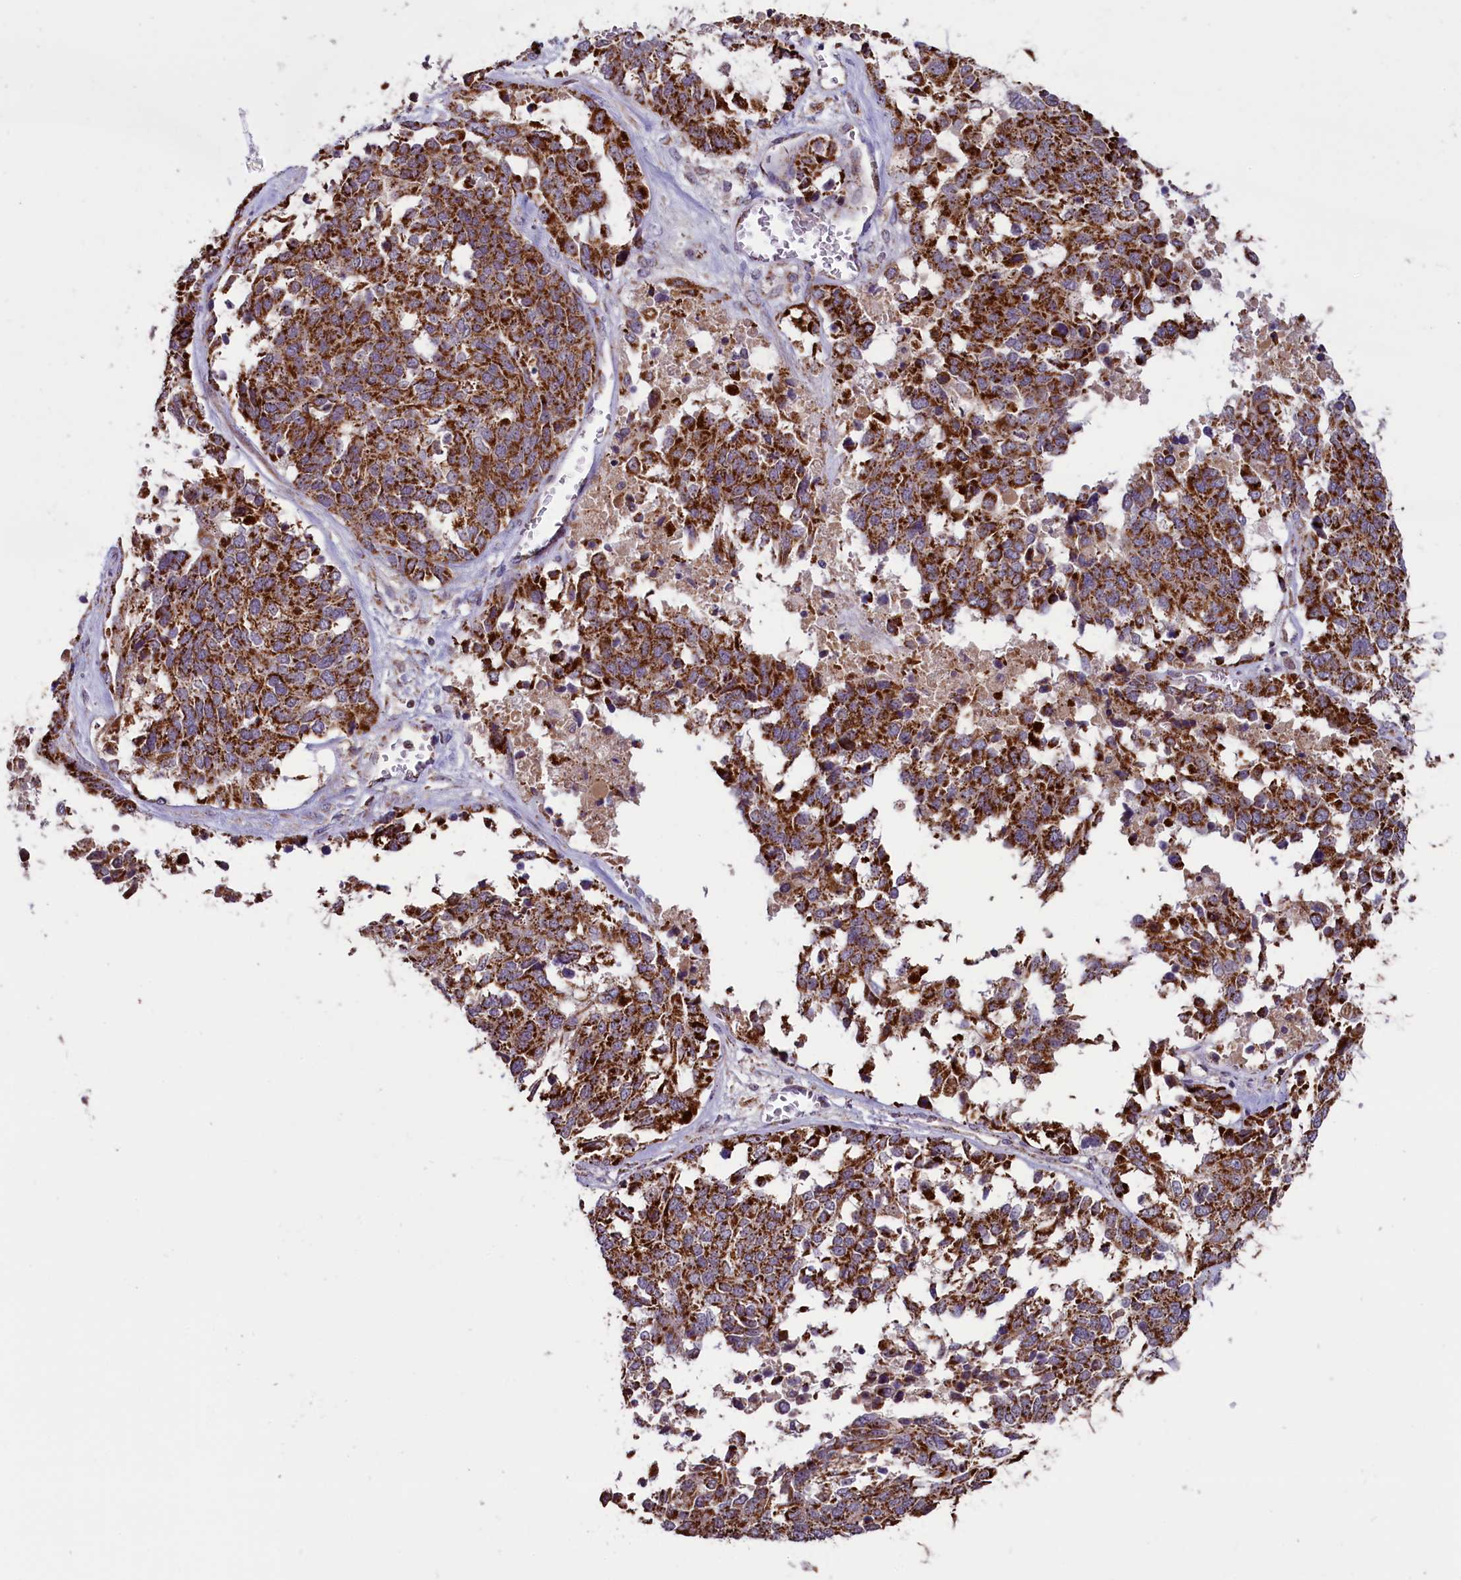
{"staining": {"intensity": "strong", "quantity": ">75%", "location": "cytoplasmic/membranous"}, "tissue": "ovarian cancer", "cell_type": "Tumor cells", "image_type": "cancer", "snomed": [{"axis": "morphology", "description": "Cystadenocarcinoma, serous, NOS"}, {"axis": "topography", "description": "Ovary"}], "caption": "A brown stain labels strong cytoplasmic/membranous expression of a protein in ovarian serous cystadenocarcinoma tumor cells. The protein of interest is shown in brown color, while the nuclei are stained blue.", "gene": "GLRX5", "patient": {"sex": "female", "age": 44}}